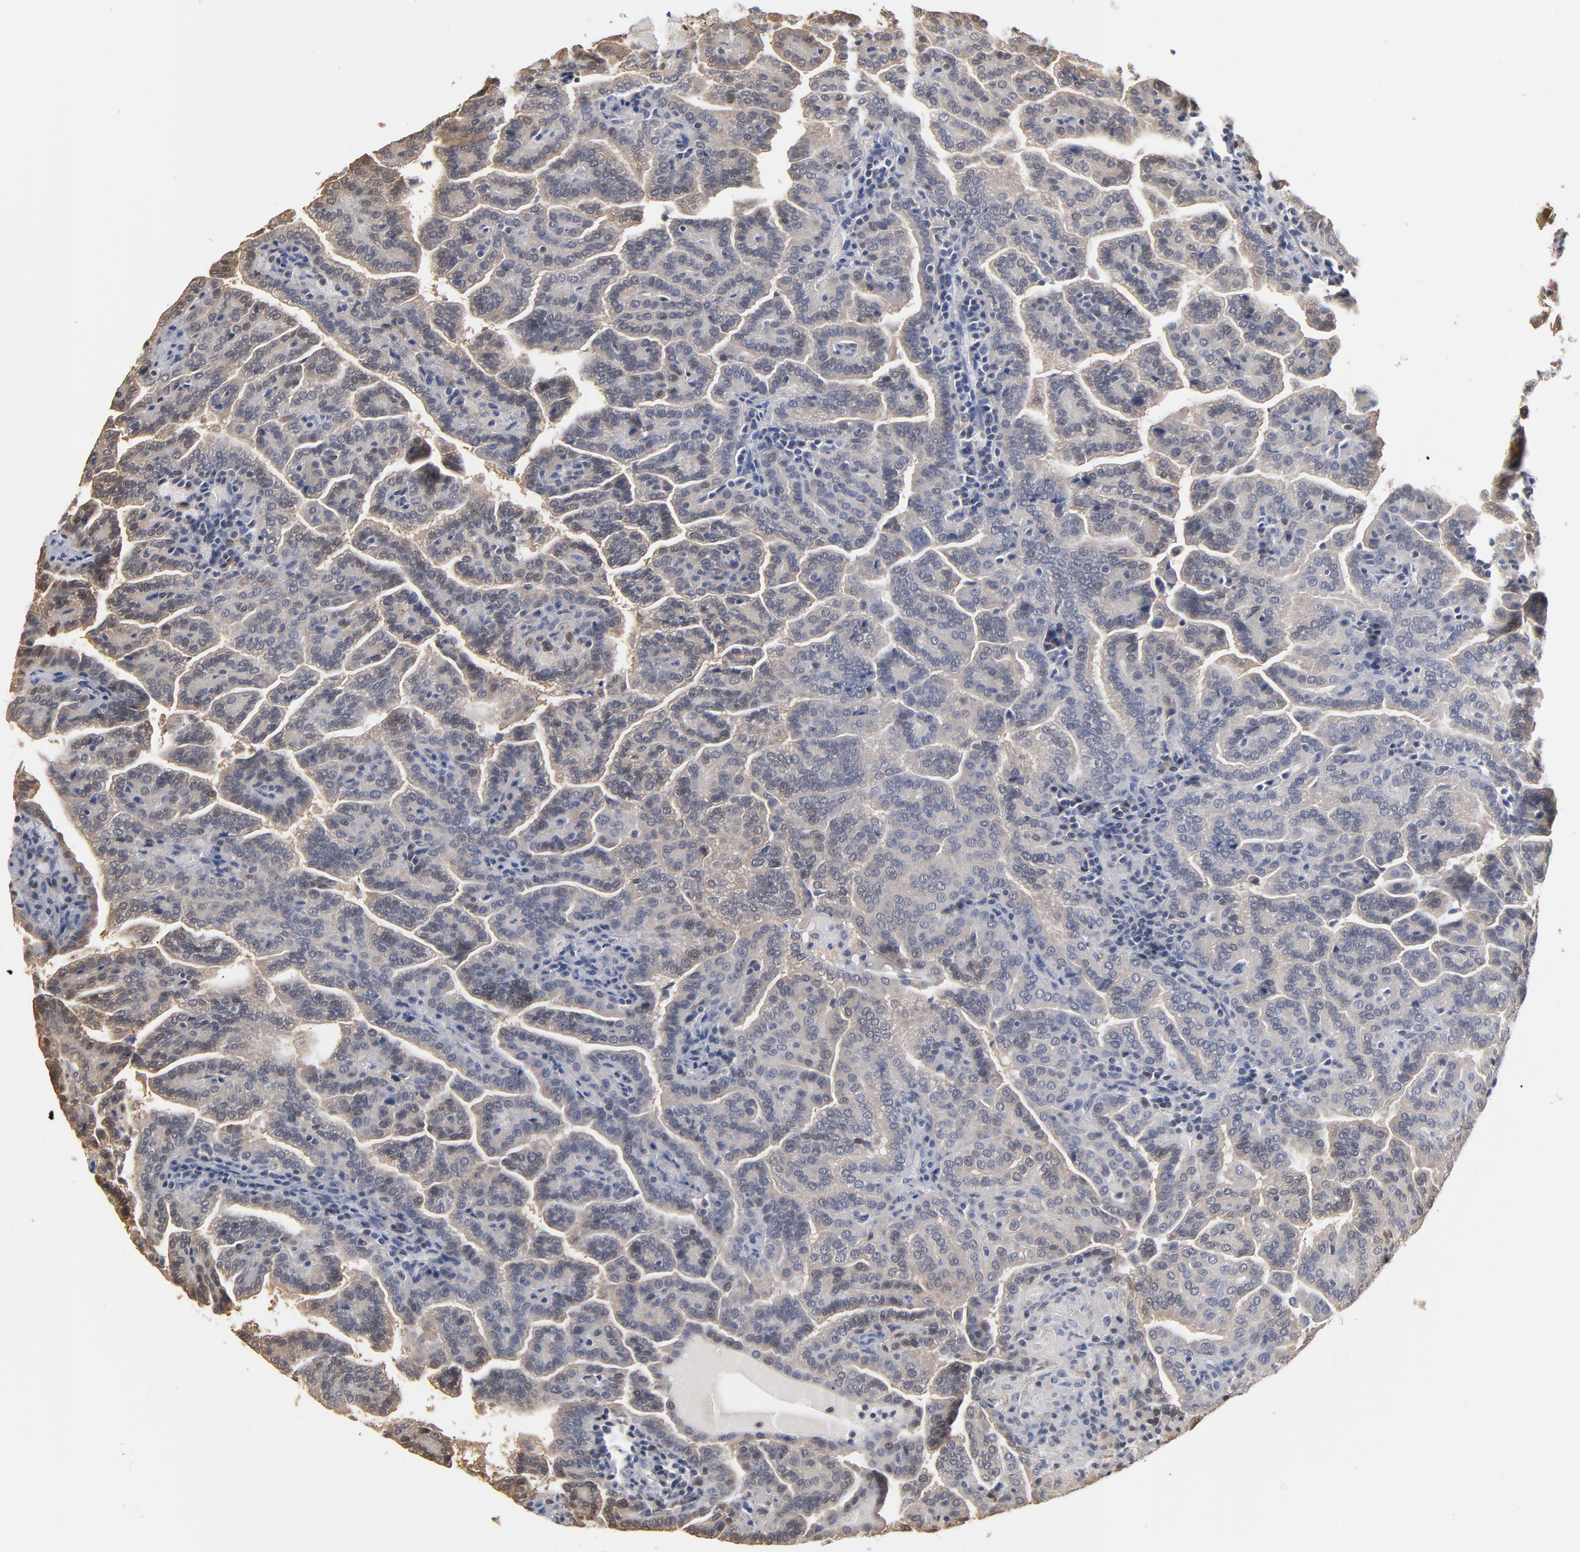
{"staining": {"intensity": "weak", "quantity": "<25%", "location": "cytoplasmic/membranous"}, "tissue": "renal cancer", "cell_type": "Tumor cells", "image_type": "cancer", "snomed": [{"axis": "morphology", "description": "Adenocarcinoma, NOS"}, {"axis": "topography", "description": "Kidney"}], "caption": "The IHC image has no significant expression in tumor cells of renal adenocarcinoma tissue.", "gene": "MIF", "patient": {"sex": "male", "age": 61}}